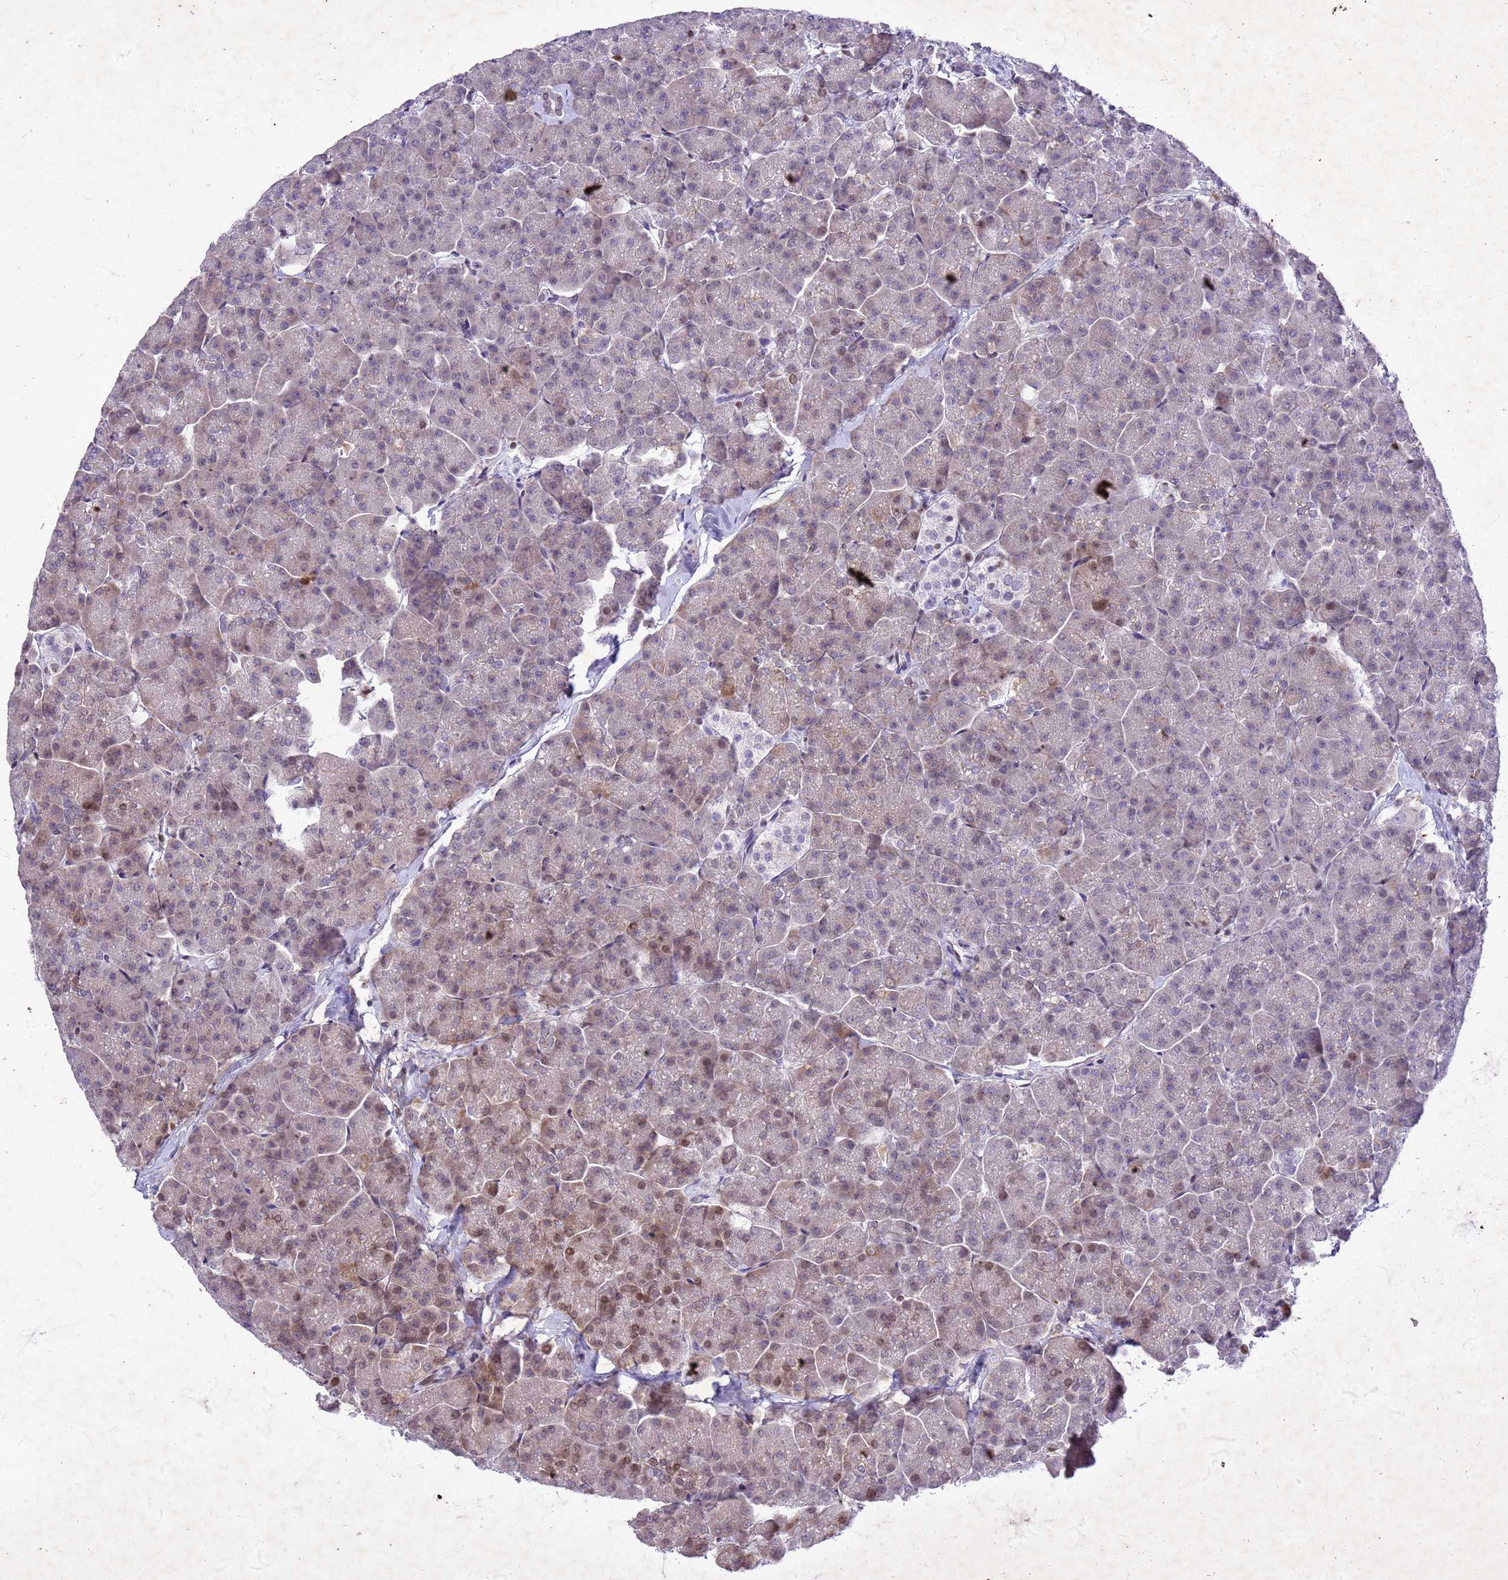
{"staining": {"intensity": "moderate", "quantity": "<25%", "location": "cytoplasmic/membranous,nuclear"}, "tissue": "pancreas", "cell_type": "Exocrine glandular cells", "image_type": "normal", "snomed": [{"axis": "morphology", "description": "Normal tissue, NOS"}, {"axis": "topography", "description": "Pancreas"}, {"axis": "topography", "description": "Peripheral nerve tissue"}], "caption": "Human pancreas stained for a protein (brown) displays moderate cytoplasmic/membranous,nuclear positive positivity in about <25% of exocrine glandular cells.", "gene": "COPS9", "patient": {"sex": "male", "age": 54}}